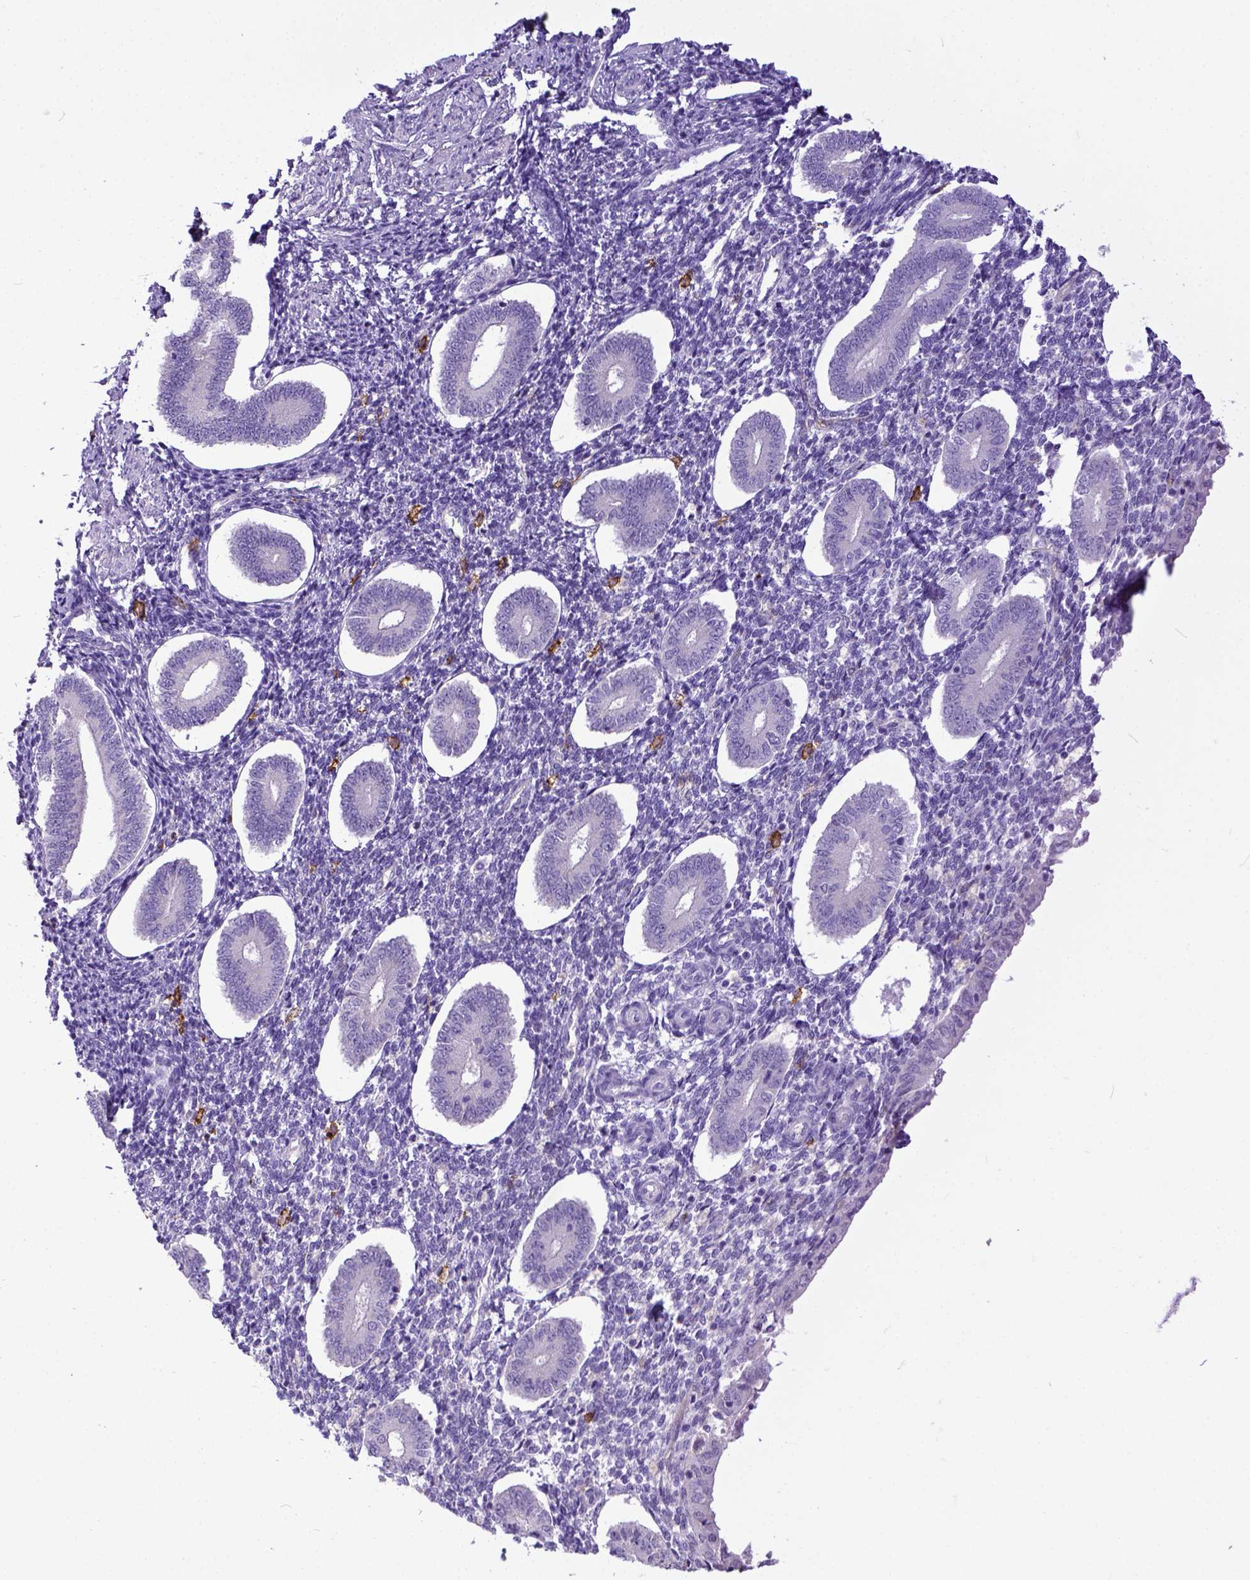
{"staining": {"intensity": "negative", "quantity": "none", "location": "none"}, "tissue": "endometrium", "cell_type": "Cells in endometrial stroma", "image_type": "normal", "snomed": [{"axis": "morphology", "description": "Normal tissue, NOS"}, {"axis": "topography", "description": "Endometrium"}], "caption": "Cells in endometrial stroma are negative for brown protein staining in unremarkable endometrium. (Brightfield microscopy of DAB (3,3'-diaminobenzidine) IHC at high magnification).", "gene": "KIT", "patient": {"sex": "female", "age": 40}}